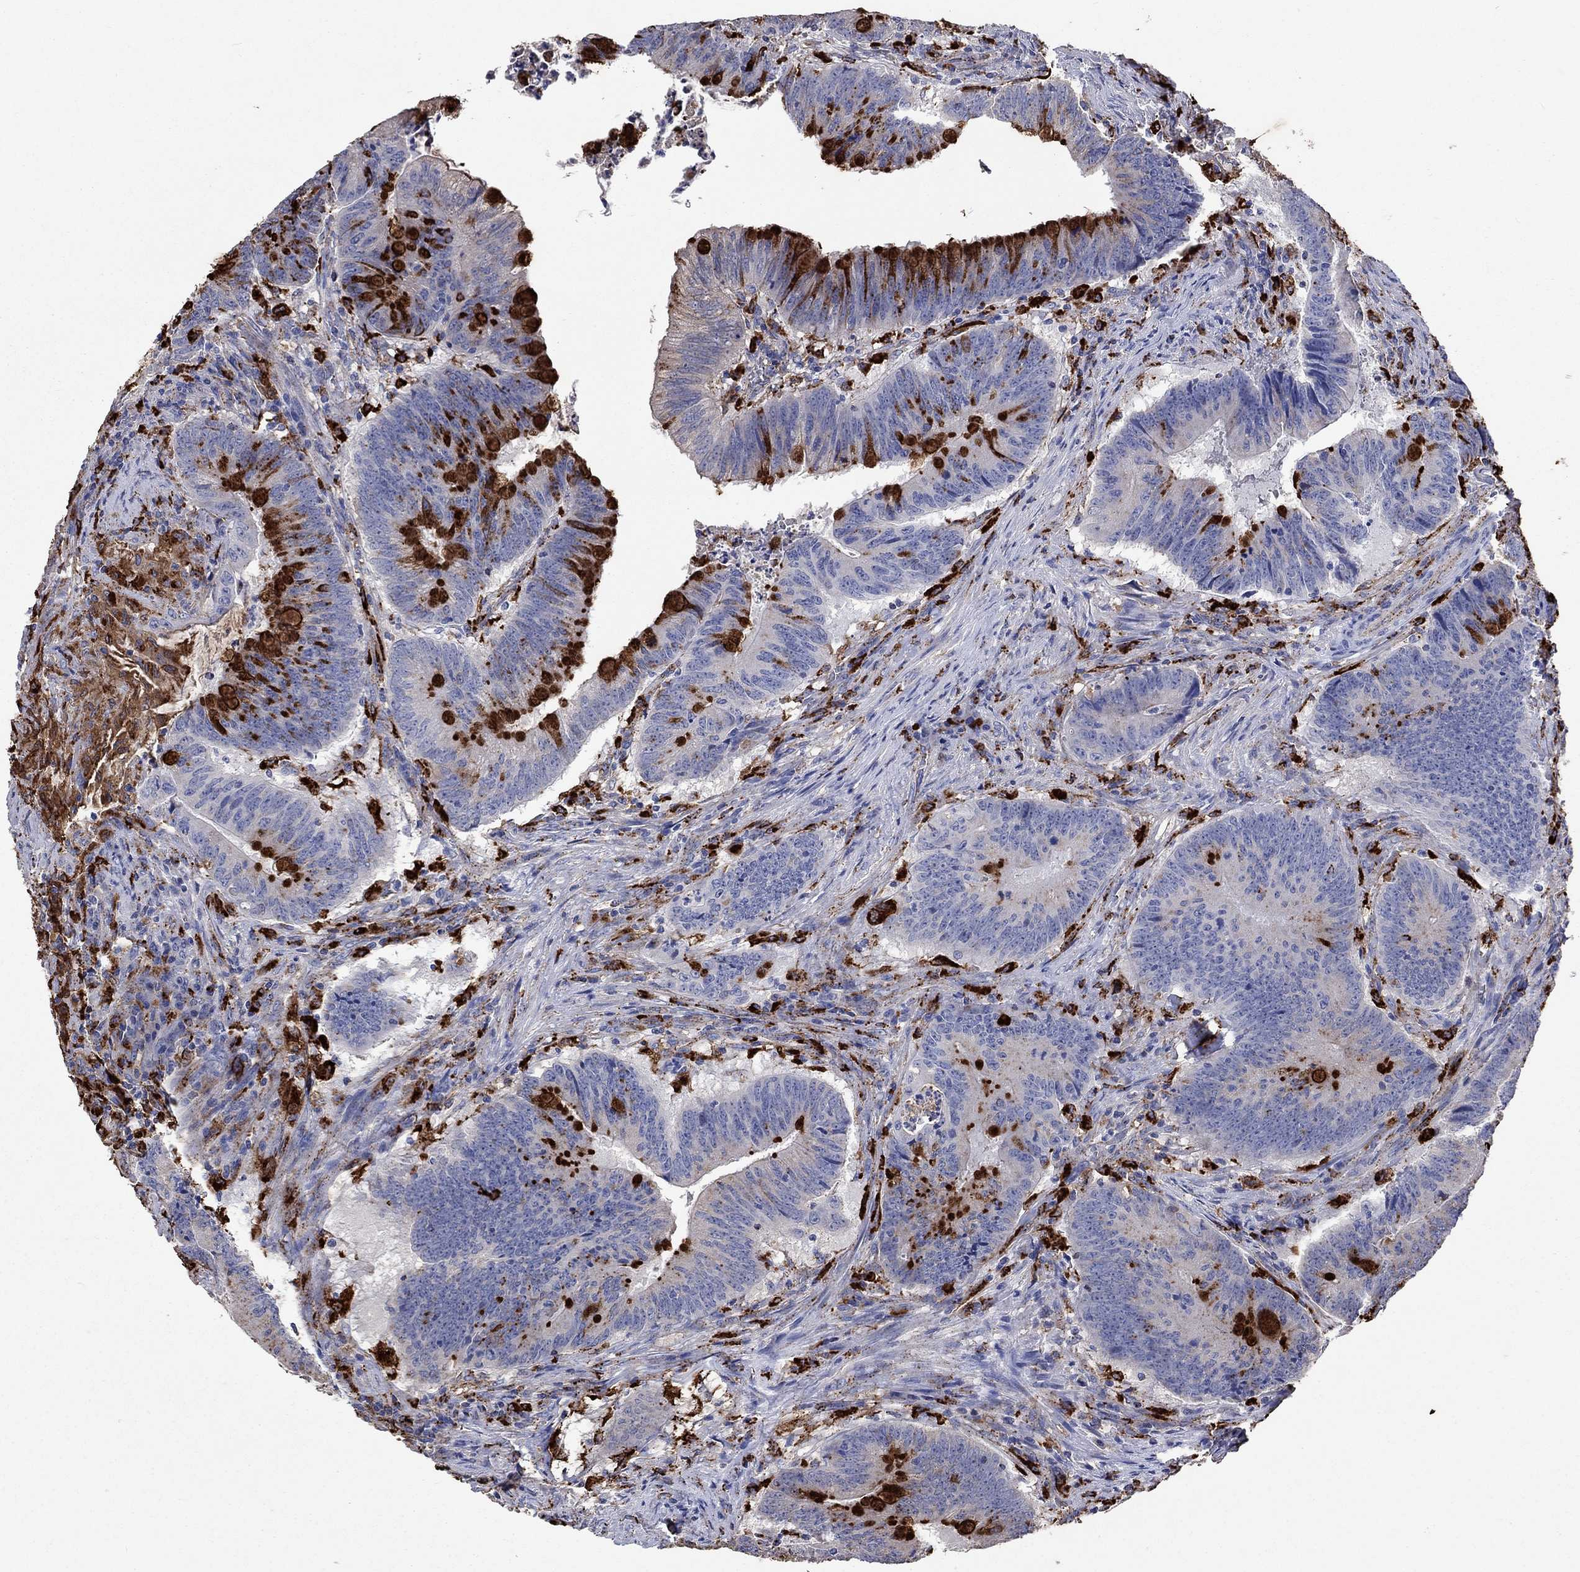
{"staining": {"intensity": "strong", "quantity": "<25%", "location": "cytoplasmic/membranous"}, "tissue": "colorectal cancer", "cell_type": "Tumor cells", "image_type": "cancer", "snomed": [{"axis": "morphology", "description": "Adenocarcinoma, NOS"}, {"axis": "topography", "description": "Colon"}], "caption": "High-magnification brightfield microscopy of colorectal adenocarcinoma stained with DAB (3,3'-diaminobenzidine) (brown) and counterstained with hematoxylin (blue). tumor cells exhibit strong cytoplasmic/membranous staining is appreciated in approximately<25% of cells.", "gene": "CTSB", "patient": {"sex": "female", "age": 87}}